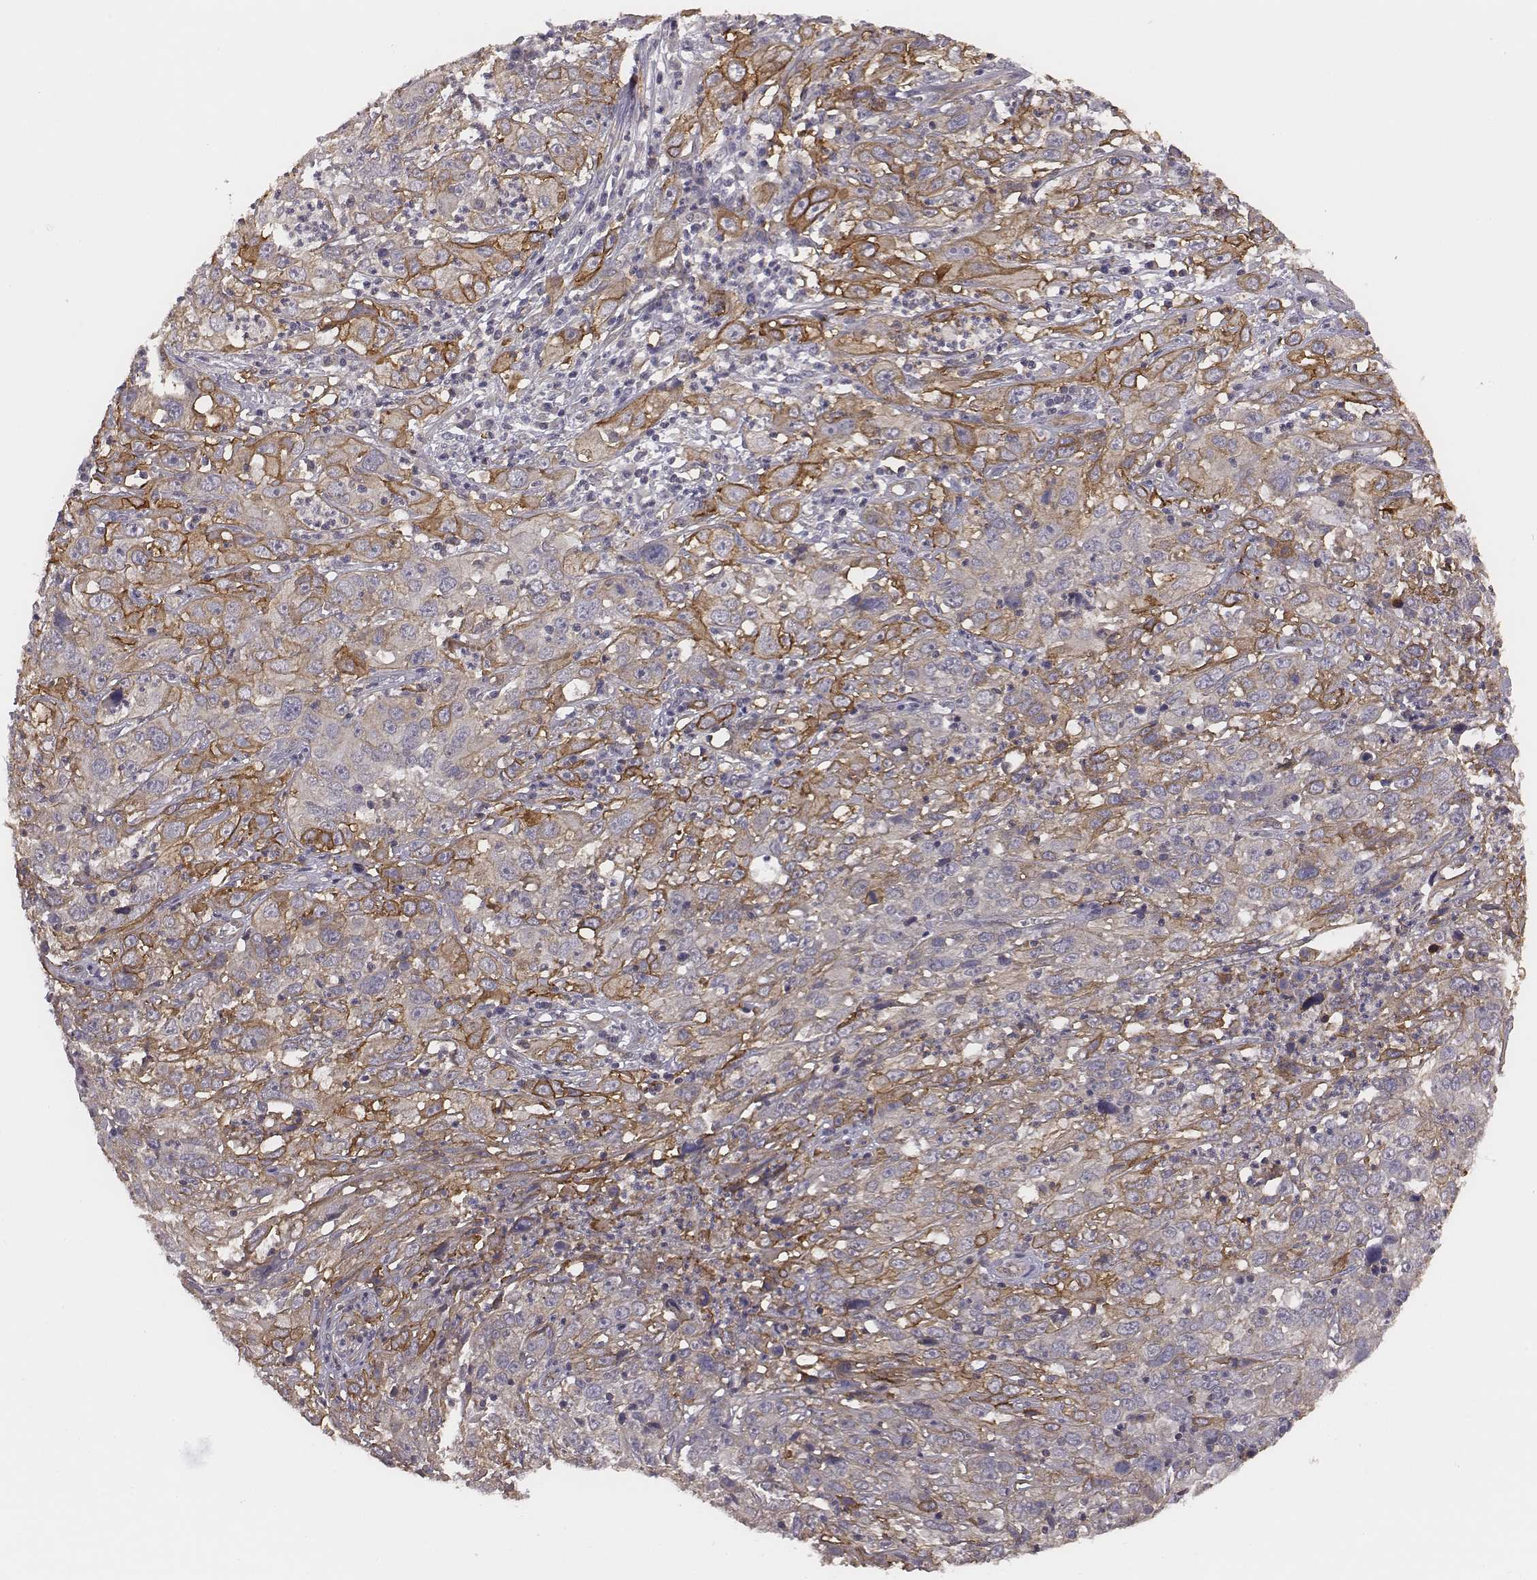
{"staining": {"intensity": "moderate", "quantity": "25%-75%", "location": "cytoplasmic/membranous"}, "tissue": "cervical cancer", "cell_type": "Tumor cells", "image_type": "cancer", "snomed": [{"axis": "morphology", "description": "Squamous cell carcinoma, NOS"}, {"axis": "topography", "description": "Cervix"}], "caption": "Protein expression analysis of human squamous cell carcinoma (cervical) reveals moderate cytoplasmic/membranous positivity in about 25%-75% of tumor cells.", "gene": "SCARF1", "patient": {"sex": "female", "age": 32}}